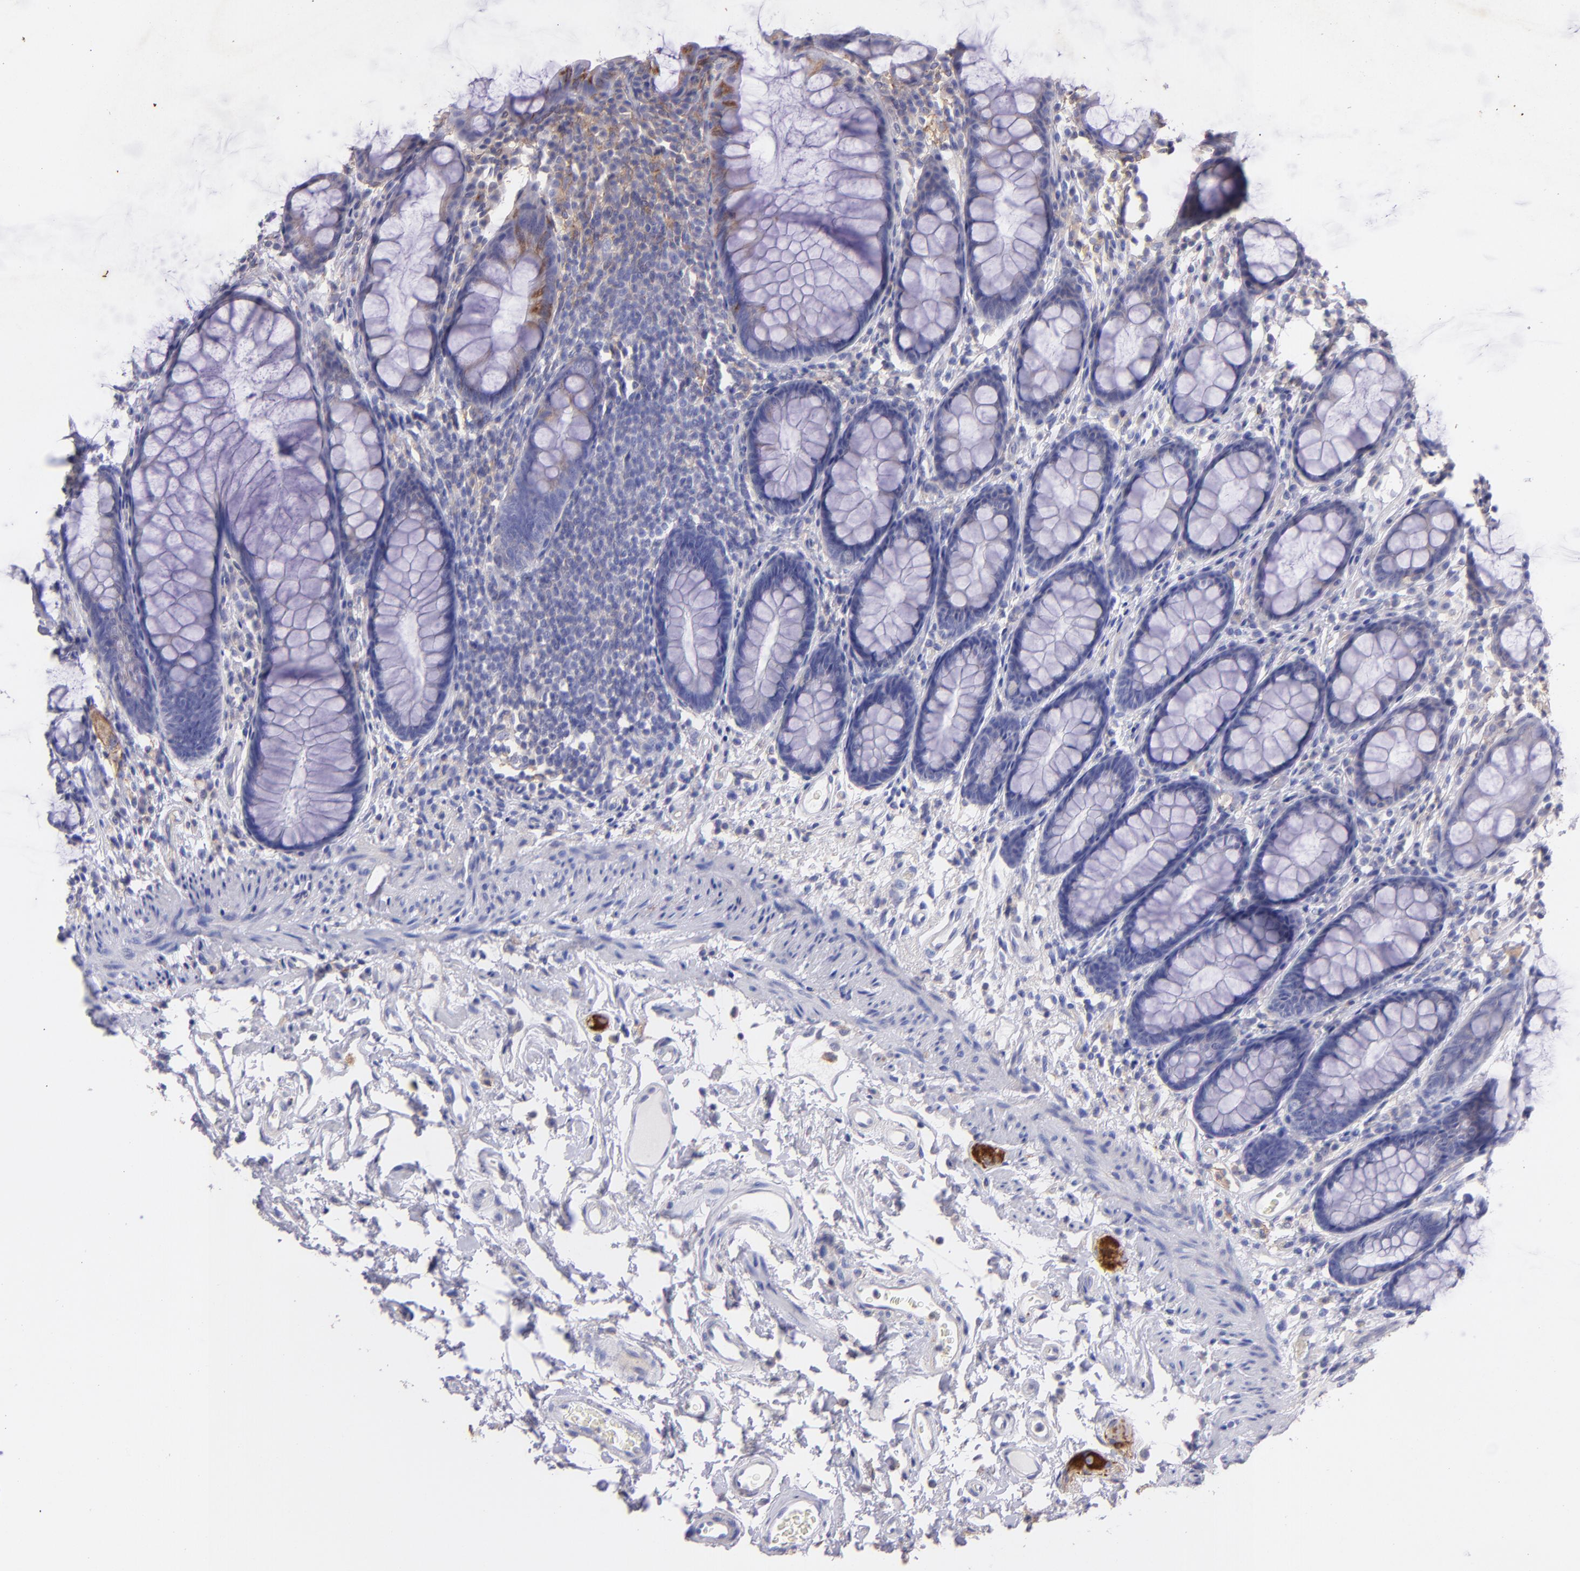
{"staining": {"intensity": "weak", "quantity": "<25%", "location": "cytoplasmic/membranous"}, "tissue": "rectum", "cell_type": "Glandular cells", "image_type": "normal", "snomed": [{"axis": "morphology", "description": "Normal tissue, NOS"}, {"axis": "topography", "description": "Rectum"}], "caption": "Protein analysis of normal rectum exhibits no significant staining in glandular cells.", "gene": "RET", "patient": {"sex": "male", "age": 92}}